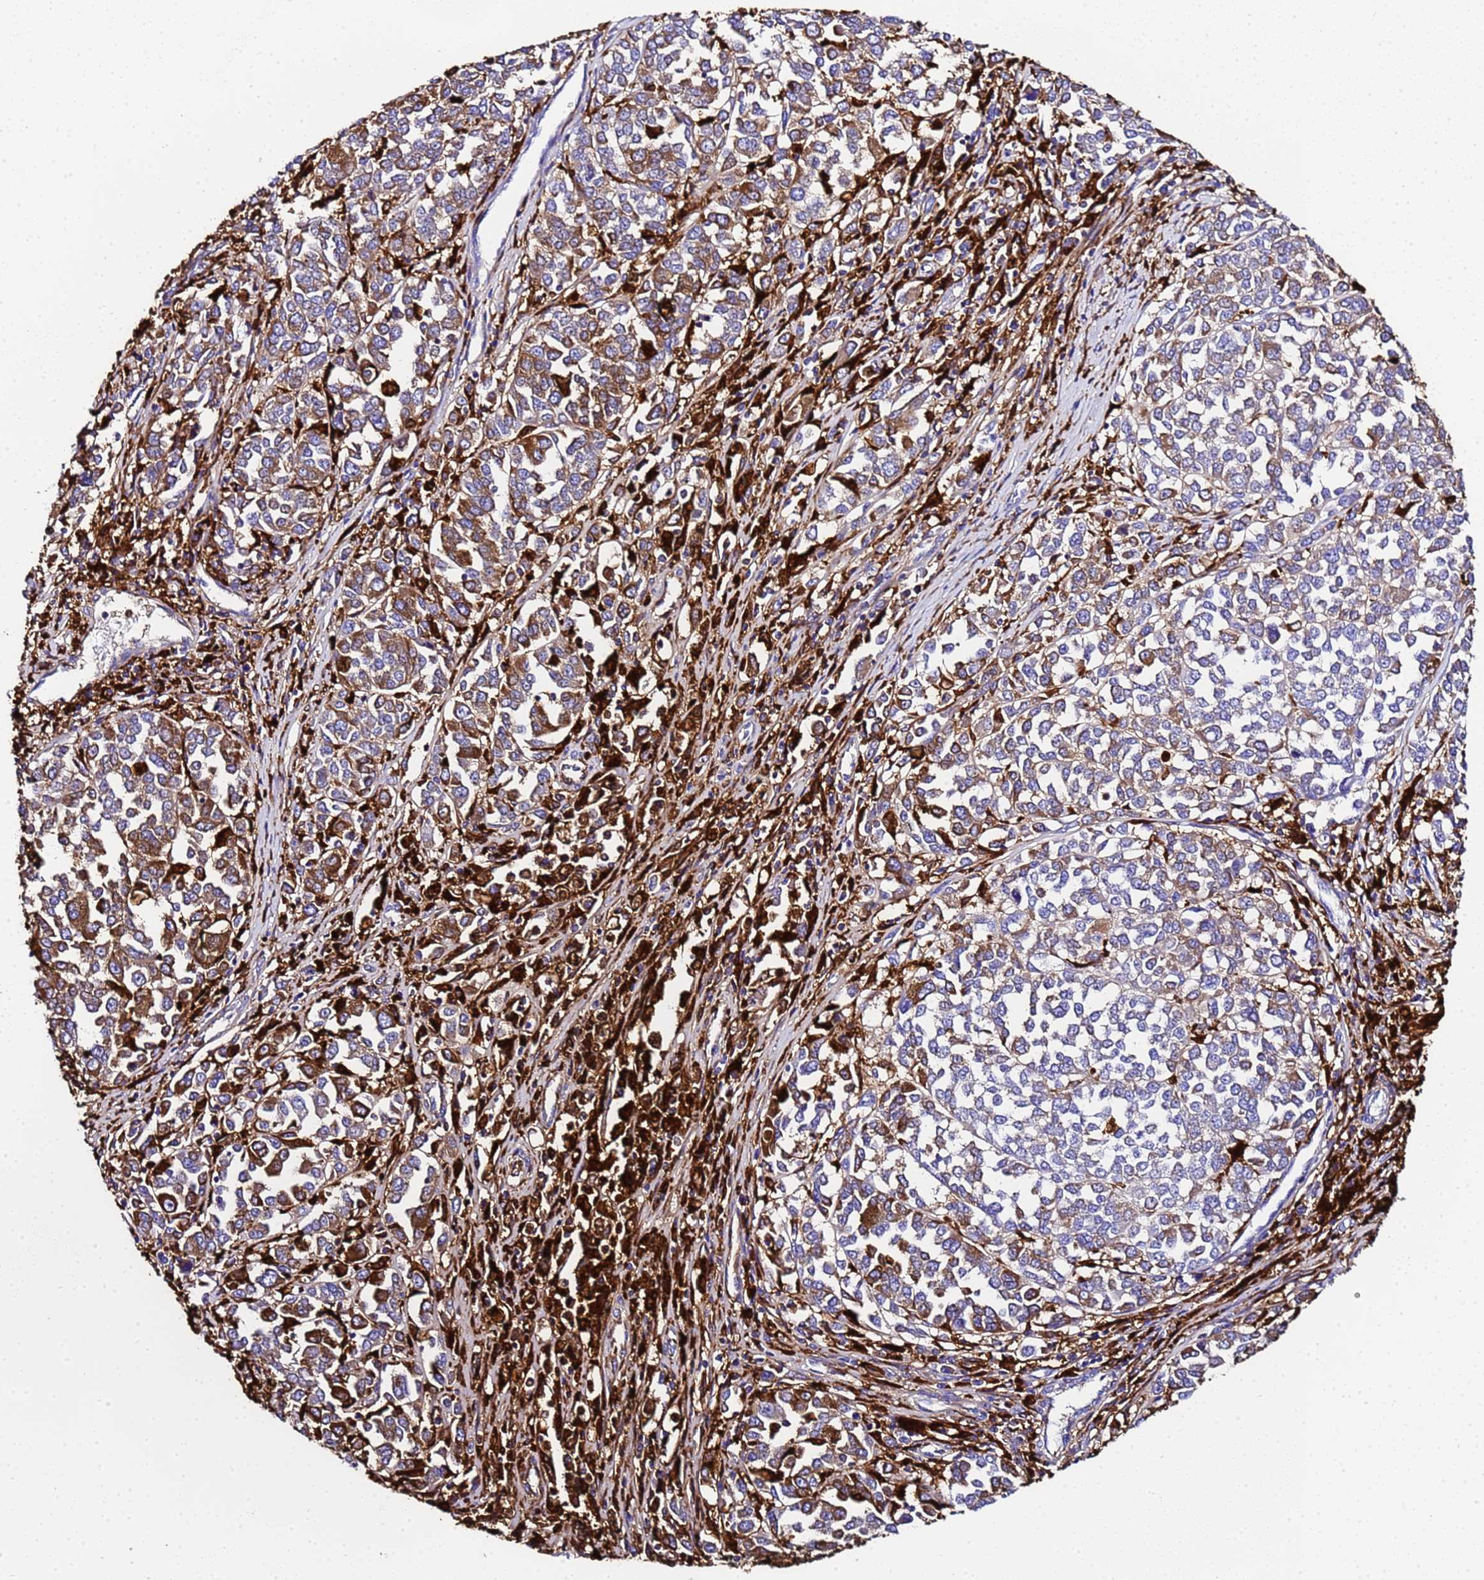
{"staining": {"intensity": "moderate", "quantity": ">75%", "location": "cytoplasmic/membranous"}, "tissue": "melanoma", "cell_type": "Tumor cells", "image_type": "cancer", "snomed": [{"axis": "morphology", "description": "Malignant melanoma, Metastatic site"}, {"axis": "topography", "description": "Lymph node"}], "caption": "This photomicrograph displays immunohistochemistry (IHC) staining of human melanoma, with medium moderate cytoplasmic/membranous positivity in approximately >75% of tumor cells.", "gene": "FTL", "patient": {"sex": "male", "age": 44}}